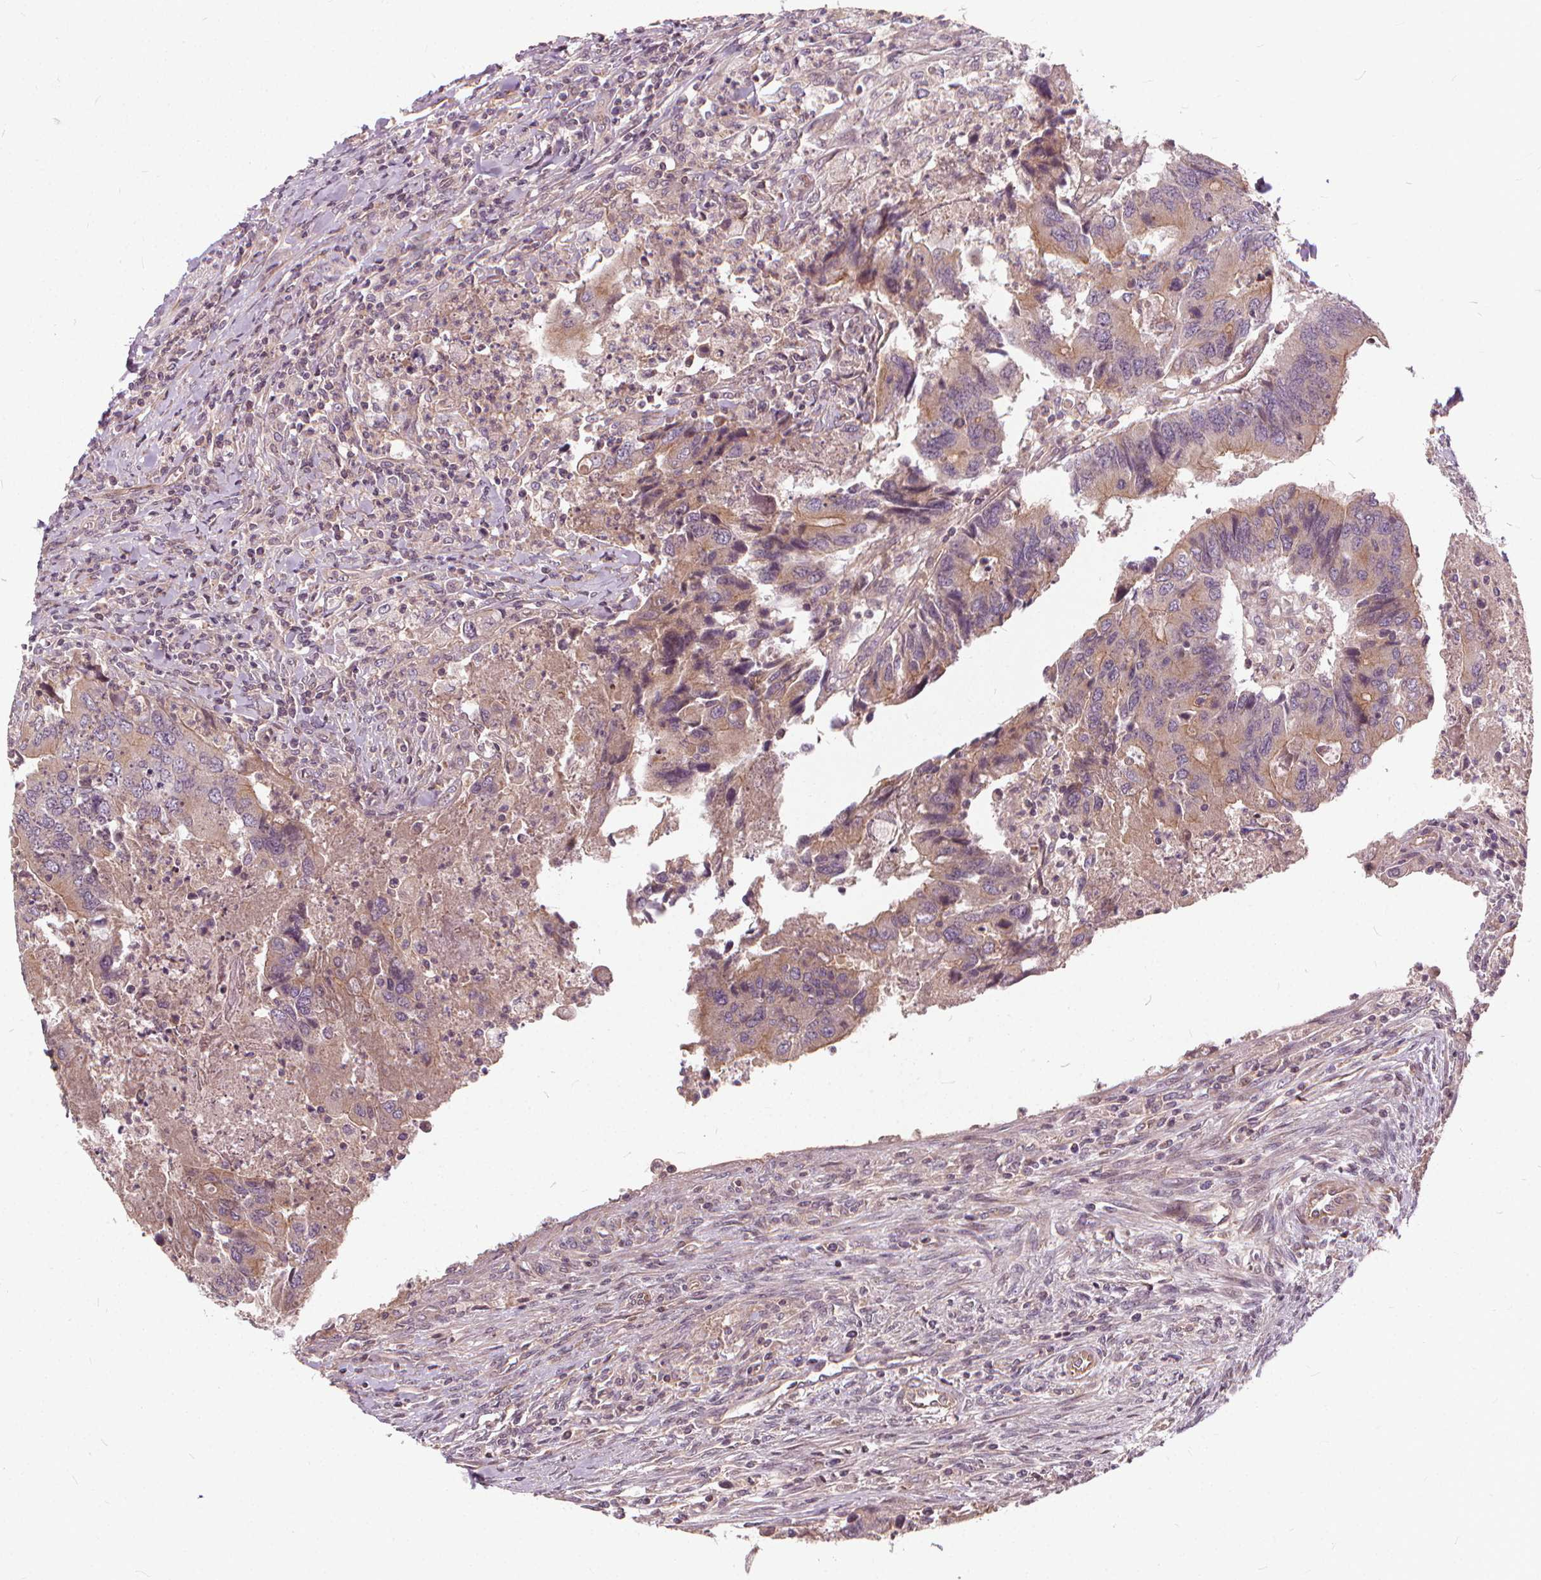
{"staining": {"intensity": "moderate", "quantity": ">75%", "location": "cytoplasmic/membranous"}, "tissue": "colorectal cancer", "cell_type": "Tumor cells", "image_type": "cancer", "snomed": [{"axis": "morphology", "description": "Adenocarcinoma, NOS"}, {"axis": "topography", "description": "Colon"}], "caption": "This histopathology image demonstrates adenocarcinoma (colorectal) stained with IHC to label a protein in brown. The cytoplasmic/membranous of tumor cells show moderate positivity for the protein. Nuclei are counter-stained blue.", "gene": "INPP5E", "patient": {"sex": "female", "age": 67}}